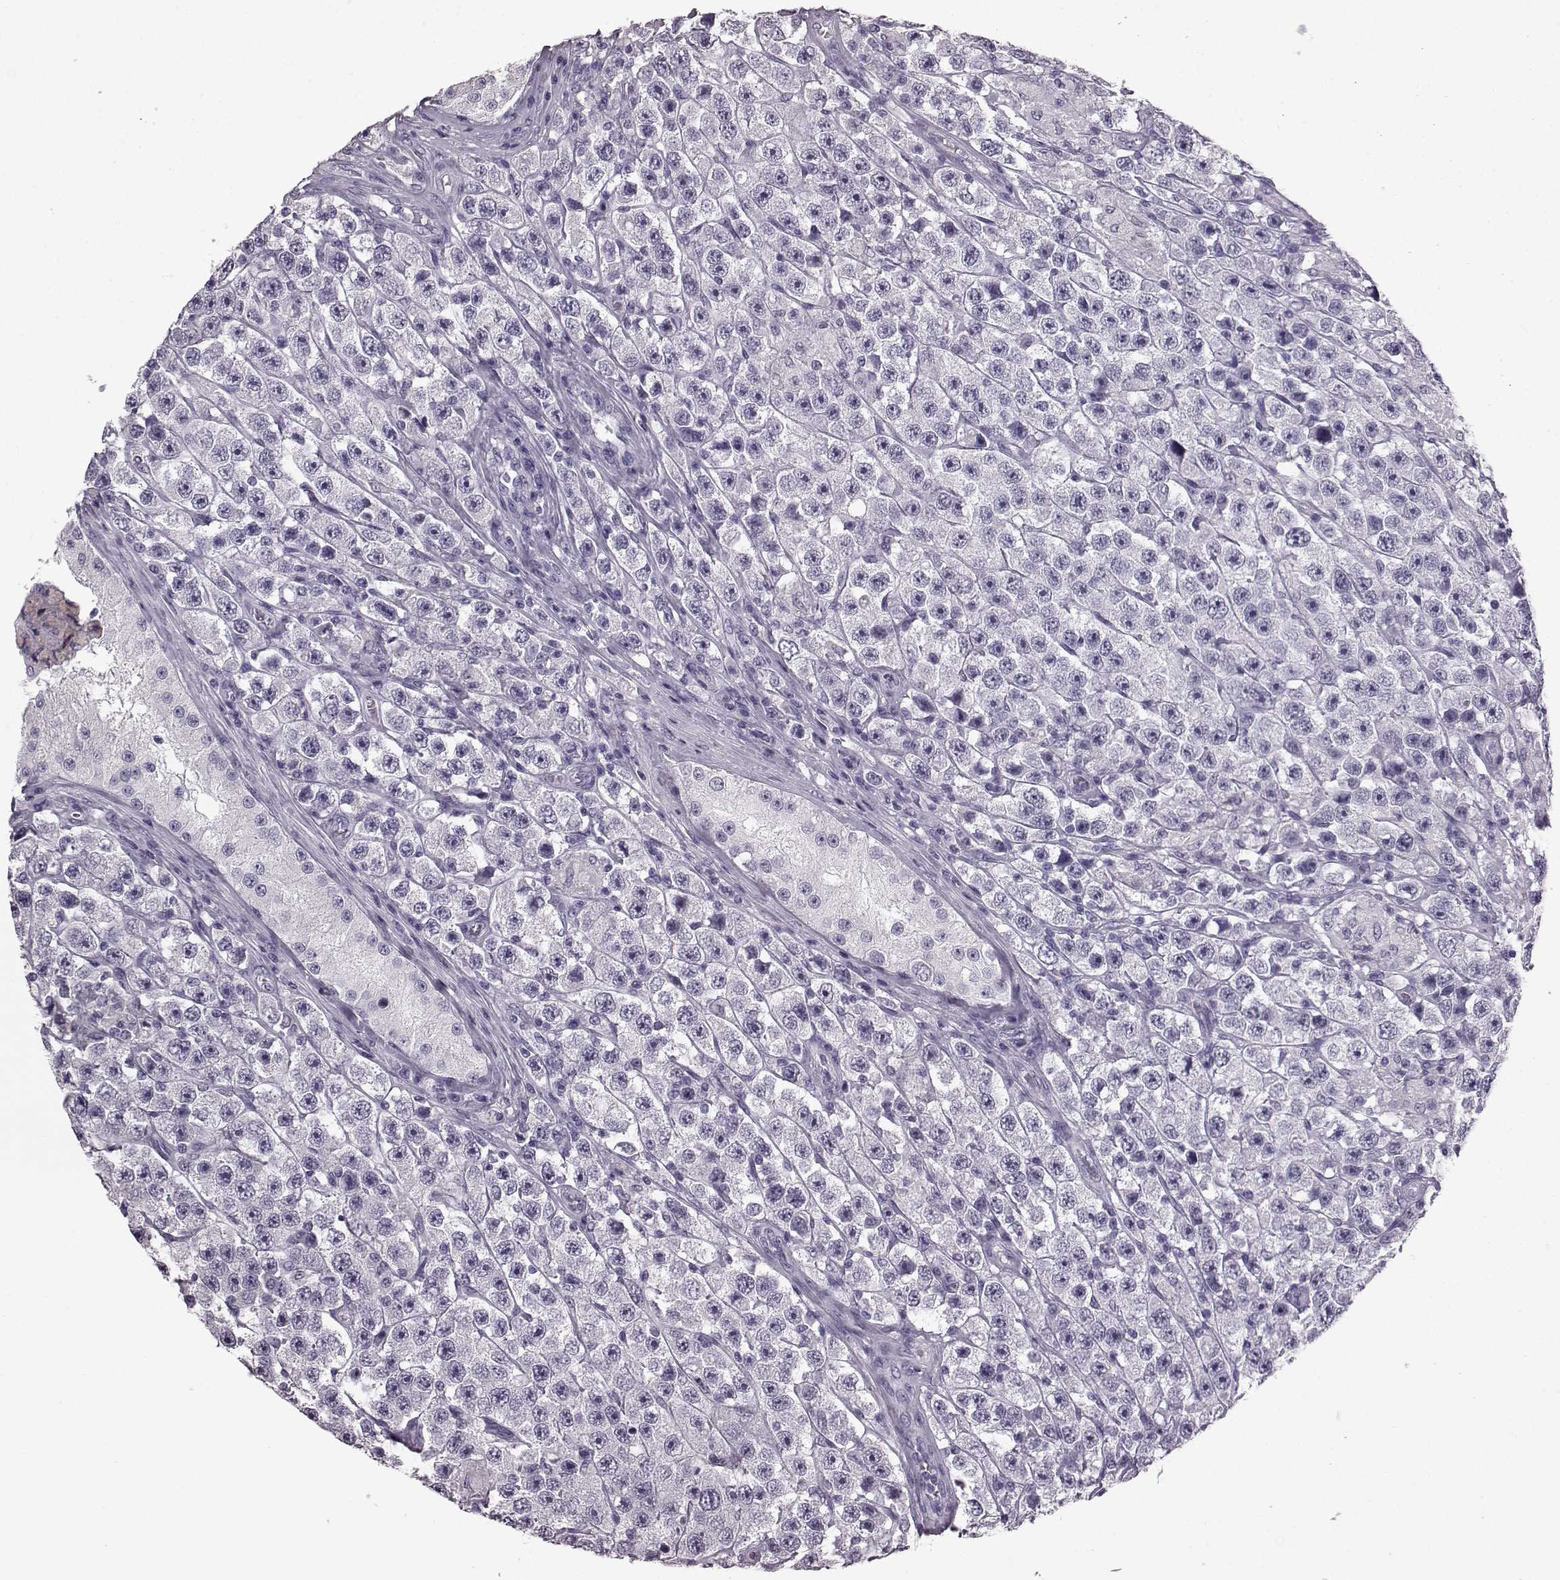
{"staining": {"intensity": "negative", "quantity": "none", "location": "none"}, "tissue": "testis cancer", "cell_type": "Tumor cells", "image_type": "cancer", "snomed": [{"axis": "morphology", "description": "Seminoma, NOS"}, {"axis": "topography", "description": "Testis"}], "caption": "High power microscopy micrograph of an IHC micrograph of testis cancer (seminoma), revealing no significant positivity in tumor cells.", "gene": "AIPL1", "patient": {"sex": "male", "age": 45}}